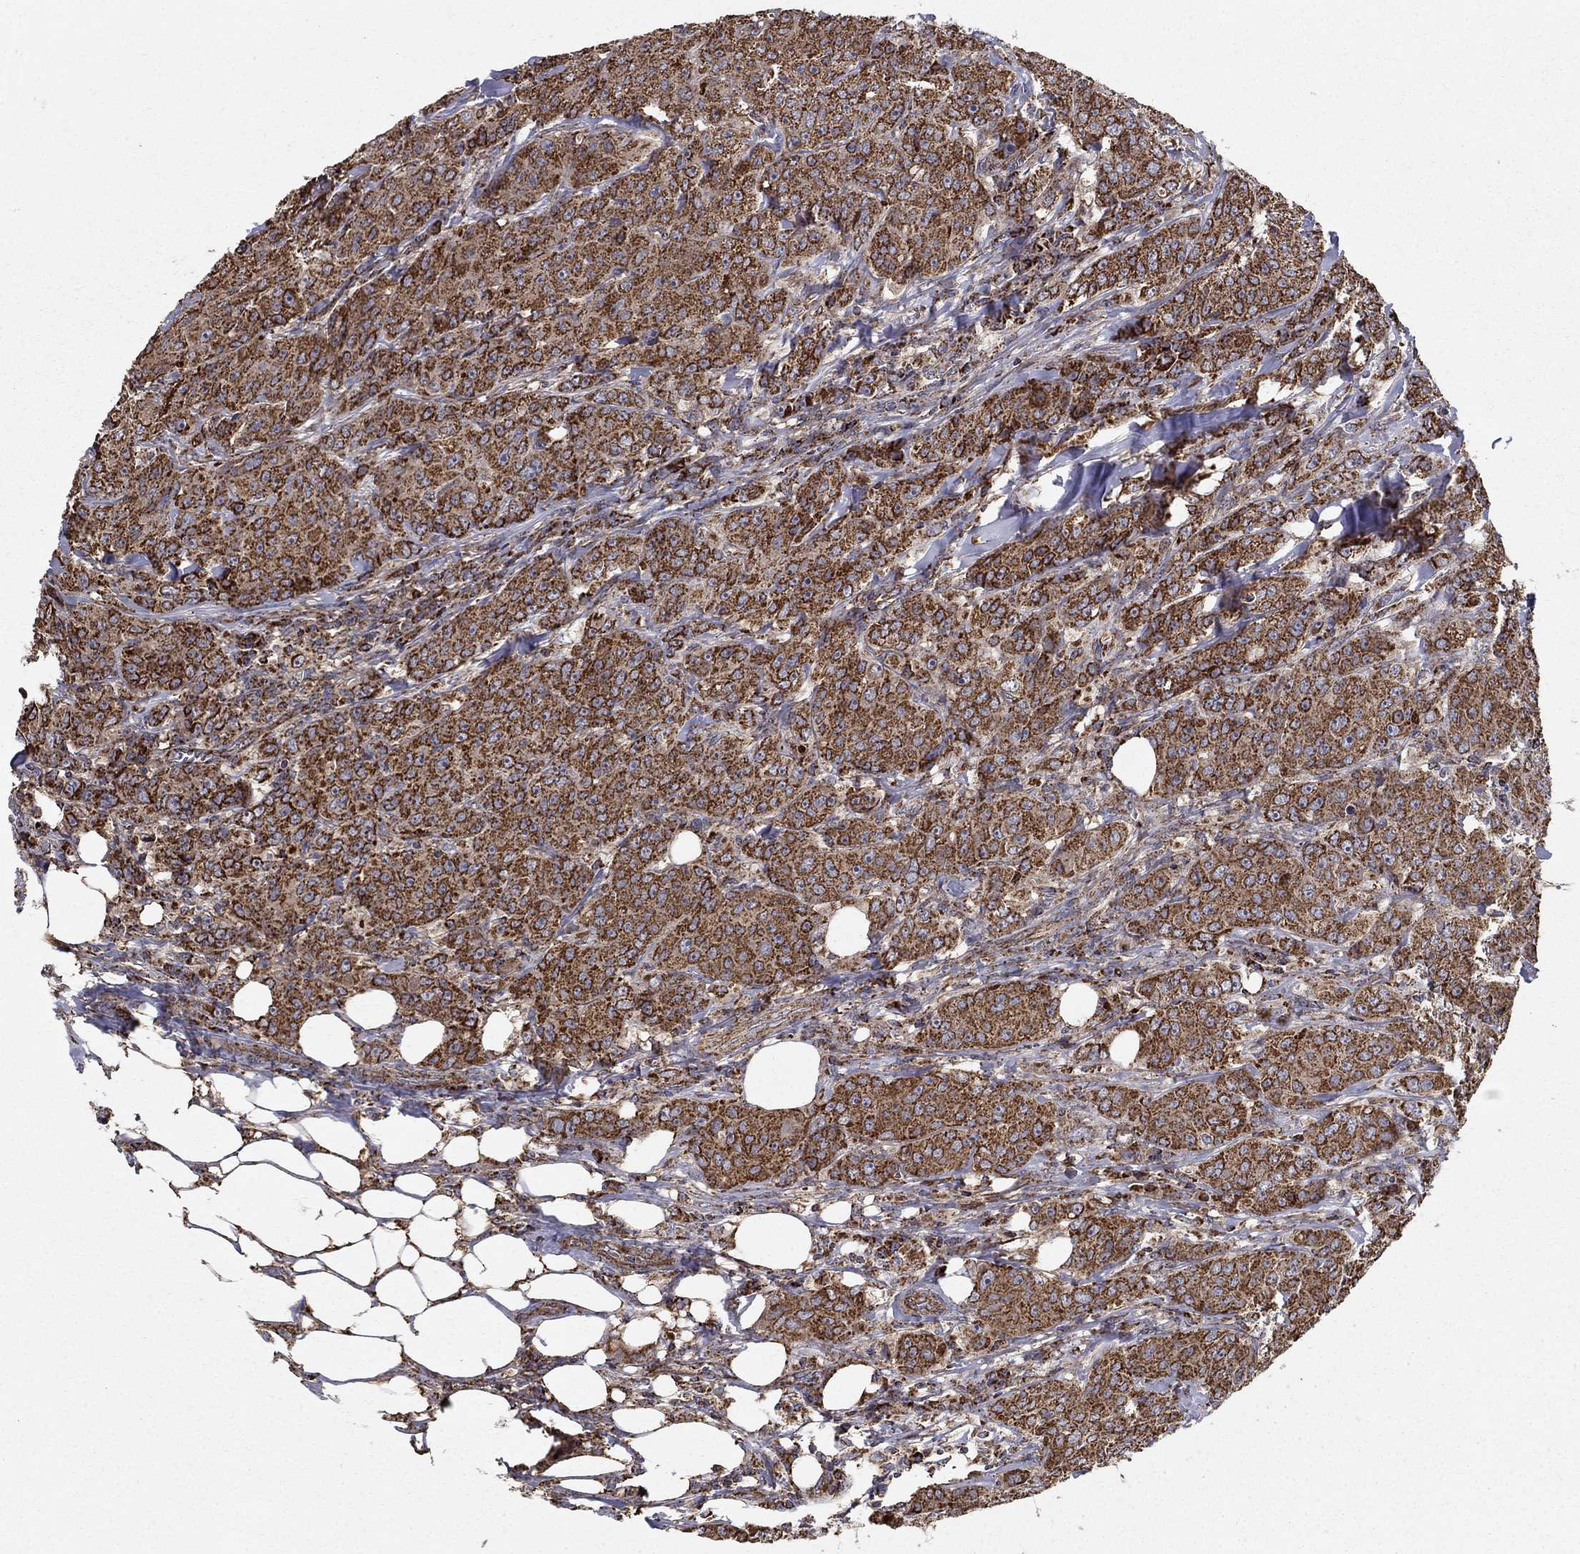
{"staining": {"intensity": "strong", "quantity": ">75%", "location": "cytoplasmic/membranous"}, "tissue": "breast cancer", "cell_type": "Tumor cells", "image_type": "cancer", "snomed": [{"axis": "morphology", "description": "Duct carcinoma"}, {"axis": "topography", "description": "Breast"}], "caption": "High-magnification brightfield microscopy of breast invasive ductal carcinoma stained with DAB (3,3'-diaminobenzidine) (brown) and counterstained with hematoxylin (blue). tumor cells exhibit strong cytoplasmic/membranous positivity is appreciated in approximately>75% of cells. The staining is performed using DAB brown chromogen to label protein expression. The nuclei are counter-stained blue using hematoxylin.", "gene": "NDUFS8", "patient": {"sex": "female", "age": 43}}